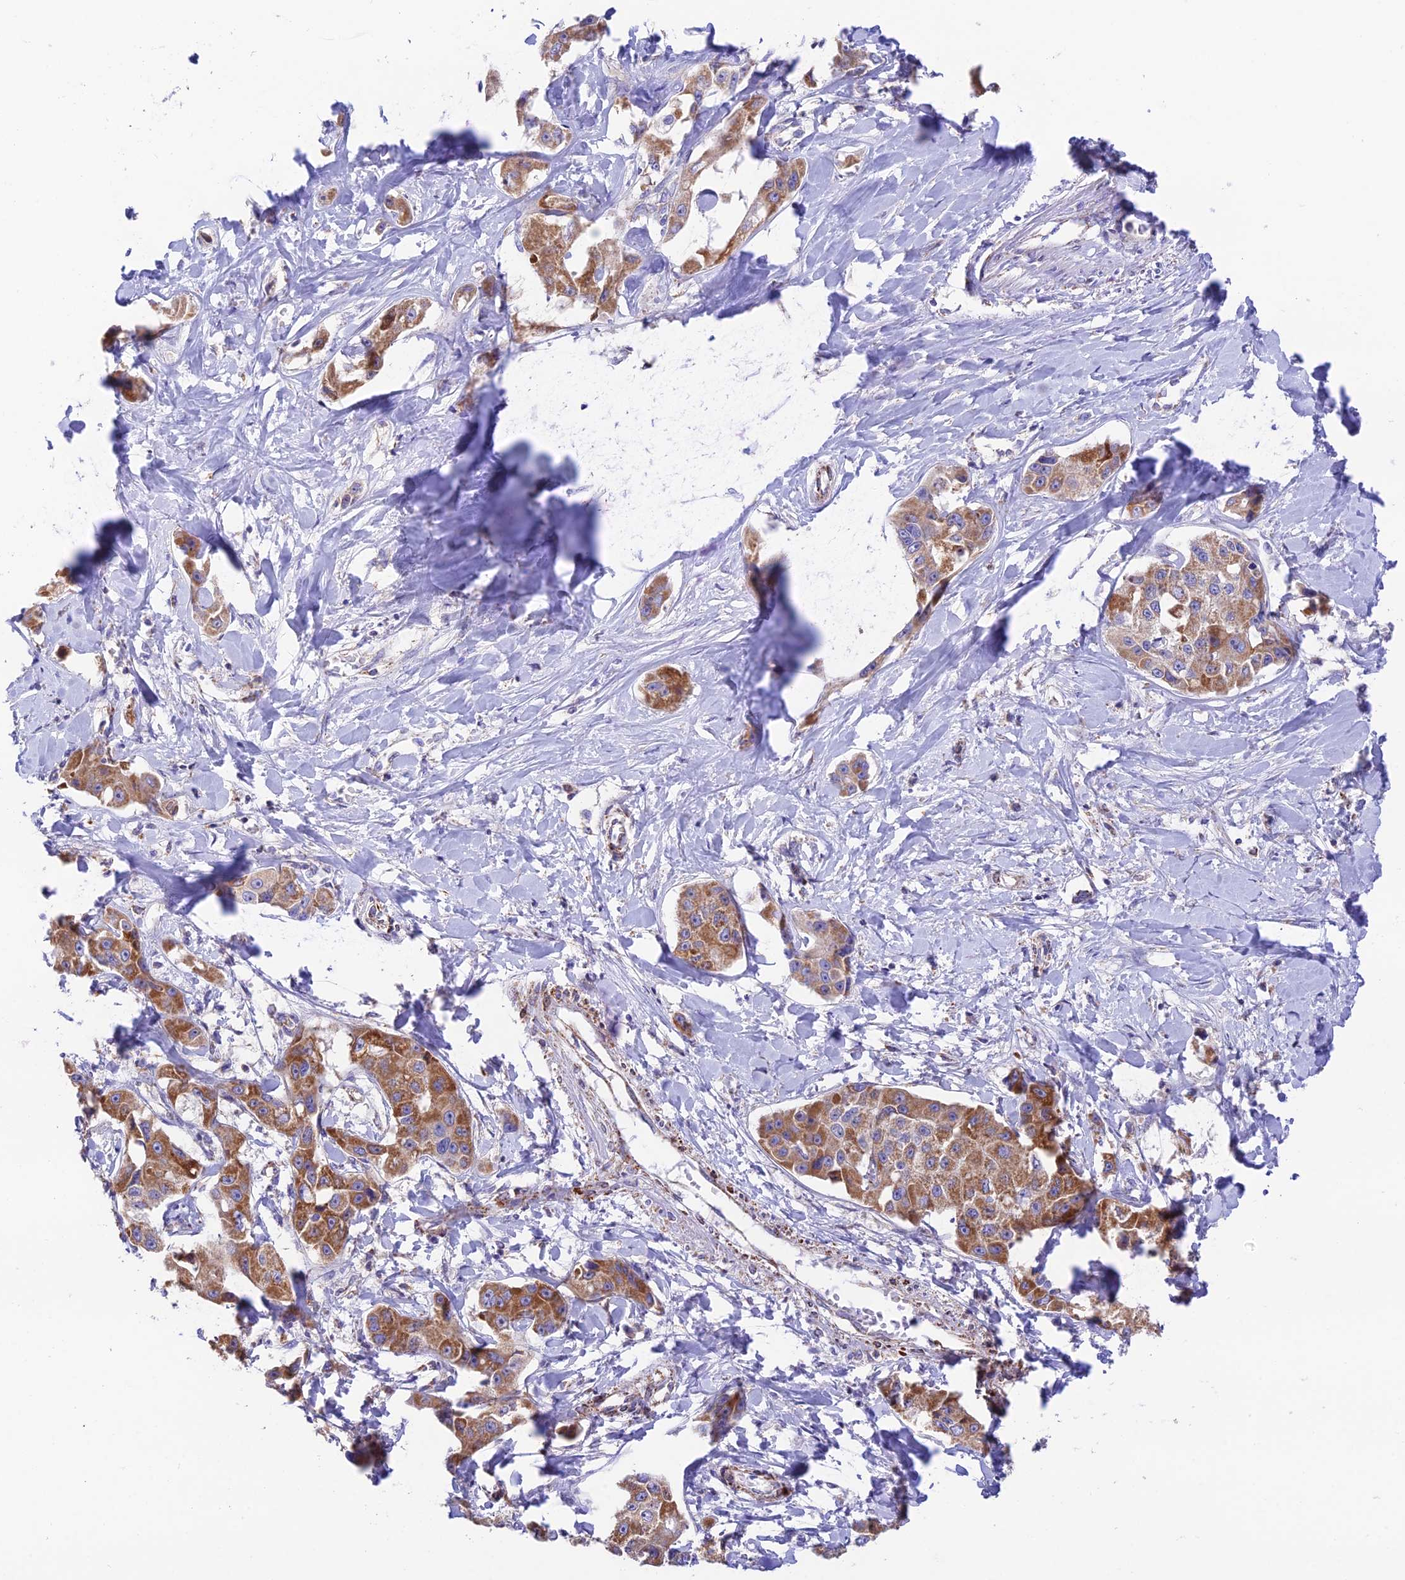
{"staining": {"intensity": "moderate", "quantity": ">75%", "location": "cytoplasmic/membranous"}, "tissue": "liver cancer", "cell_type": "Tumor cells", "image_type": "cancer", "snomed": [{"axis": "morphology", "description": "Cholangiocarcinoma"}, {"axis": "topography", "description": "Liver"}], "caption": "Cholangiocarcinoma (liver) stained with a protein marker shows moderate staining in tumor cells.", "gene": "HSDL2", "patient": {"sex": "male", "age": 59}}